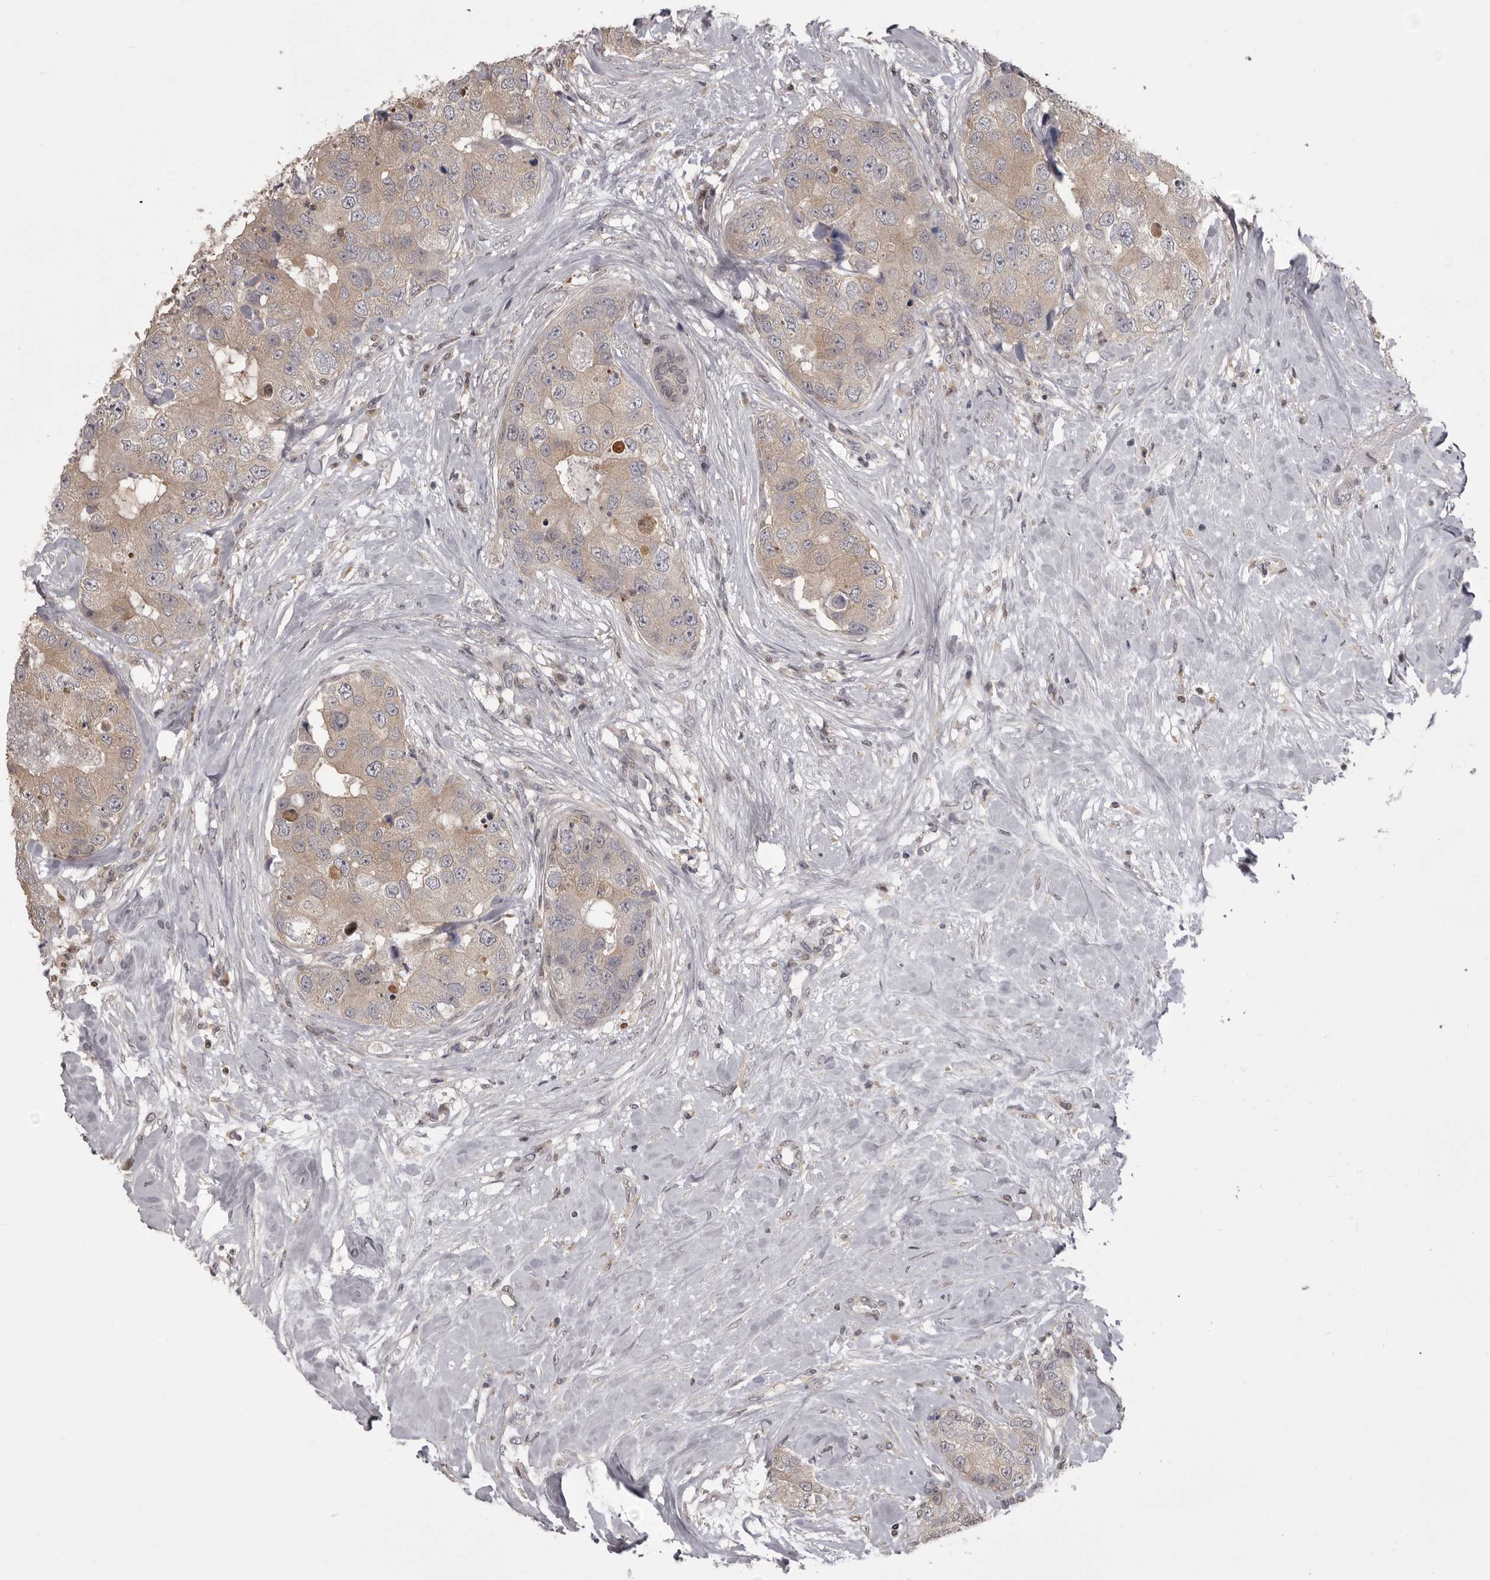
{"staining": {"intensity": "weak", "quantity": ">75%", "location": "cytoplasmic/membranous"}, "tissue": "breast cancer", "cell_type": "Tumor cells", "image_type": "cancer", "snomed": [{"axis": "morphology", "description": "Duct carcinoma"}, {"axis": "topography", "description": "Breast"}], "caption": "Human invasive ductal carcinoma (breast) stained for a protein (brown) demonstrates weak cytoplasmic/membranous positive positivity in about >75% of tumor cells.", "gene": "MDH1", "patient": {"sex": "female", "age": 62}}